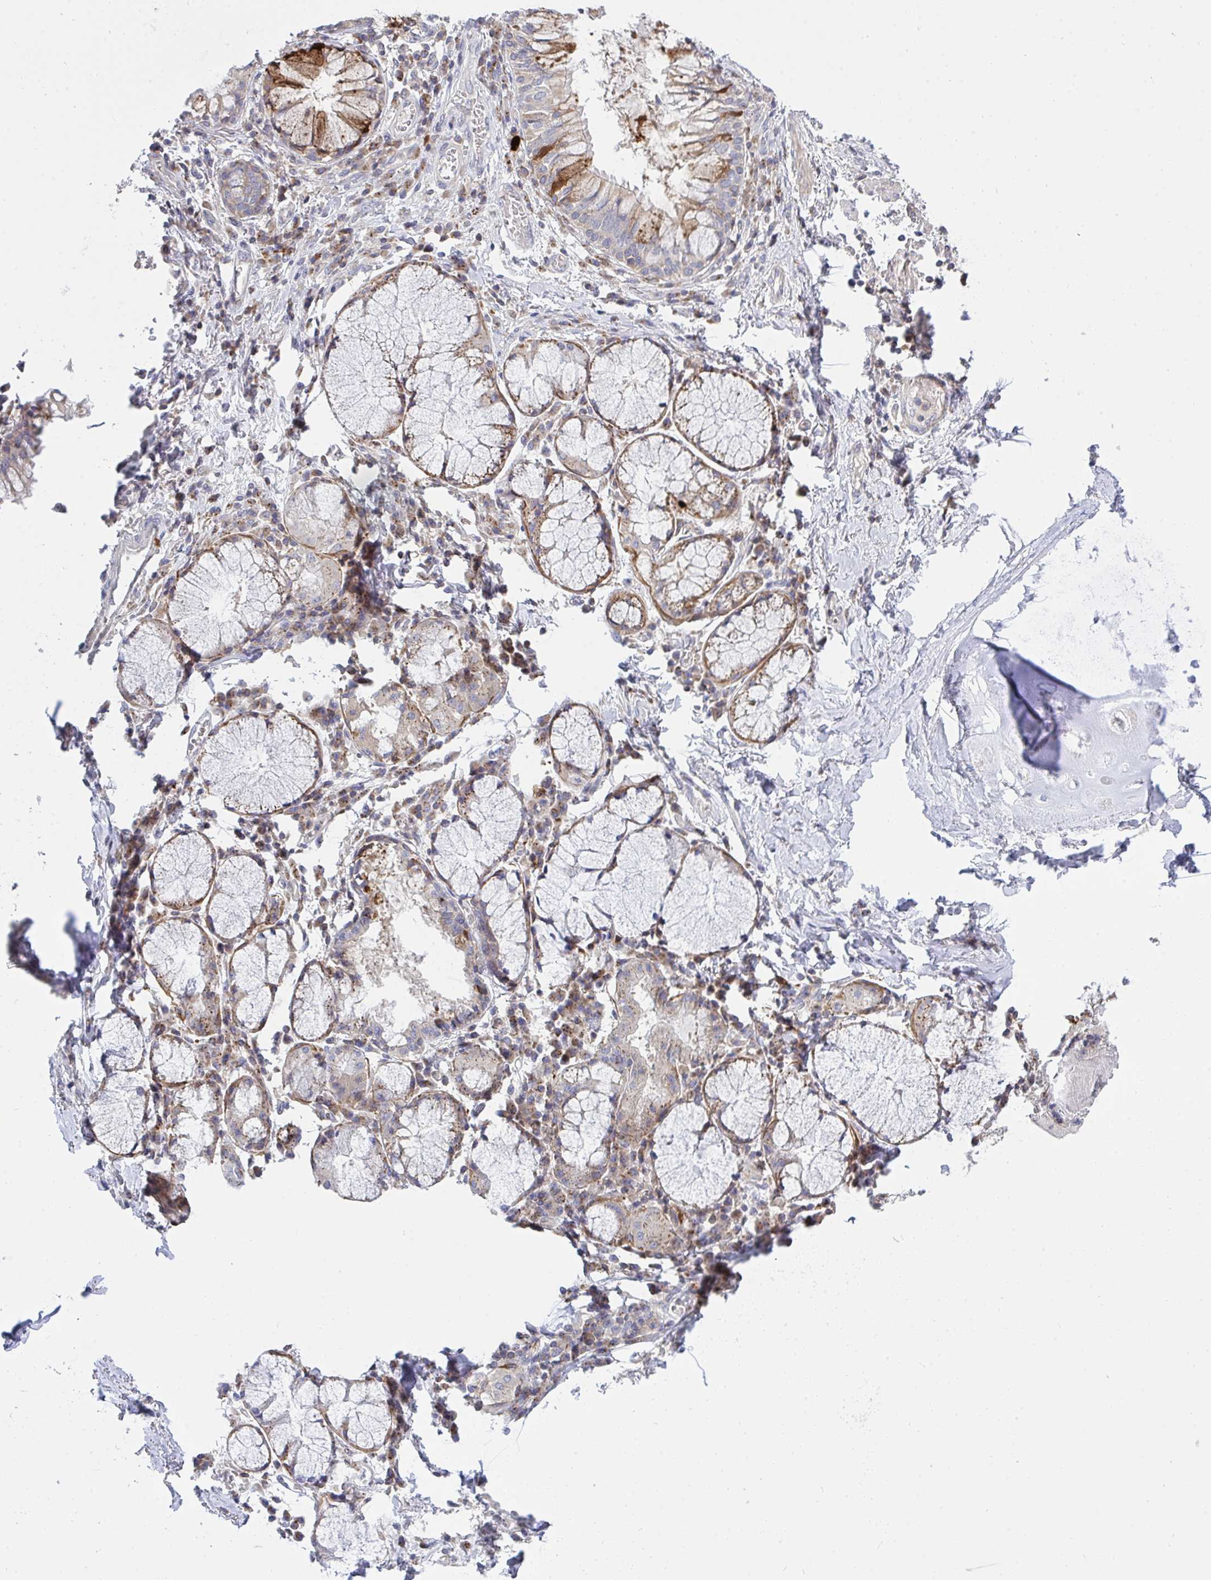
{"staining": {"intensity": "moderate", "quantity": "25%-75%", "location": "cytoplasmic/membranous"}, "tissue": "bronchus", "cell_type": "Respiratory epithelial cells", "image_type": "normal", "snomed": [{"axis": "morphology", "description": "Normal tissue, NOS"}, {"axis": "topography", "description": "Lymph node"}, {"axis": "topography", "description": "Bronchus"}], "caption": "Brown immunohistochemical staining in benign human bronchus reveals moderate cytoplasmic/membranous expression in approximately 25%-75% of respiratory epithelial cells. (IHC, brightfield microscopy, high magnification).", "gene": "FRMD3", "patient": {"sex": "male", "age": 56}}